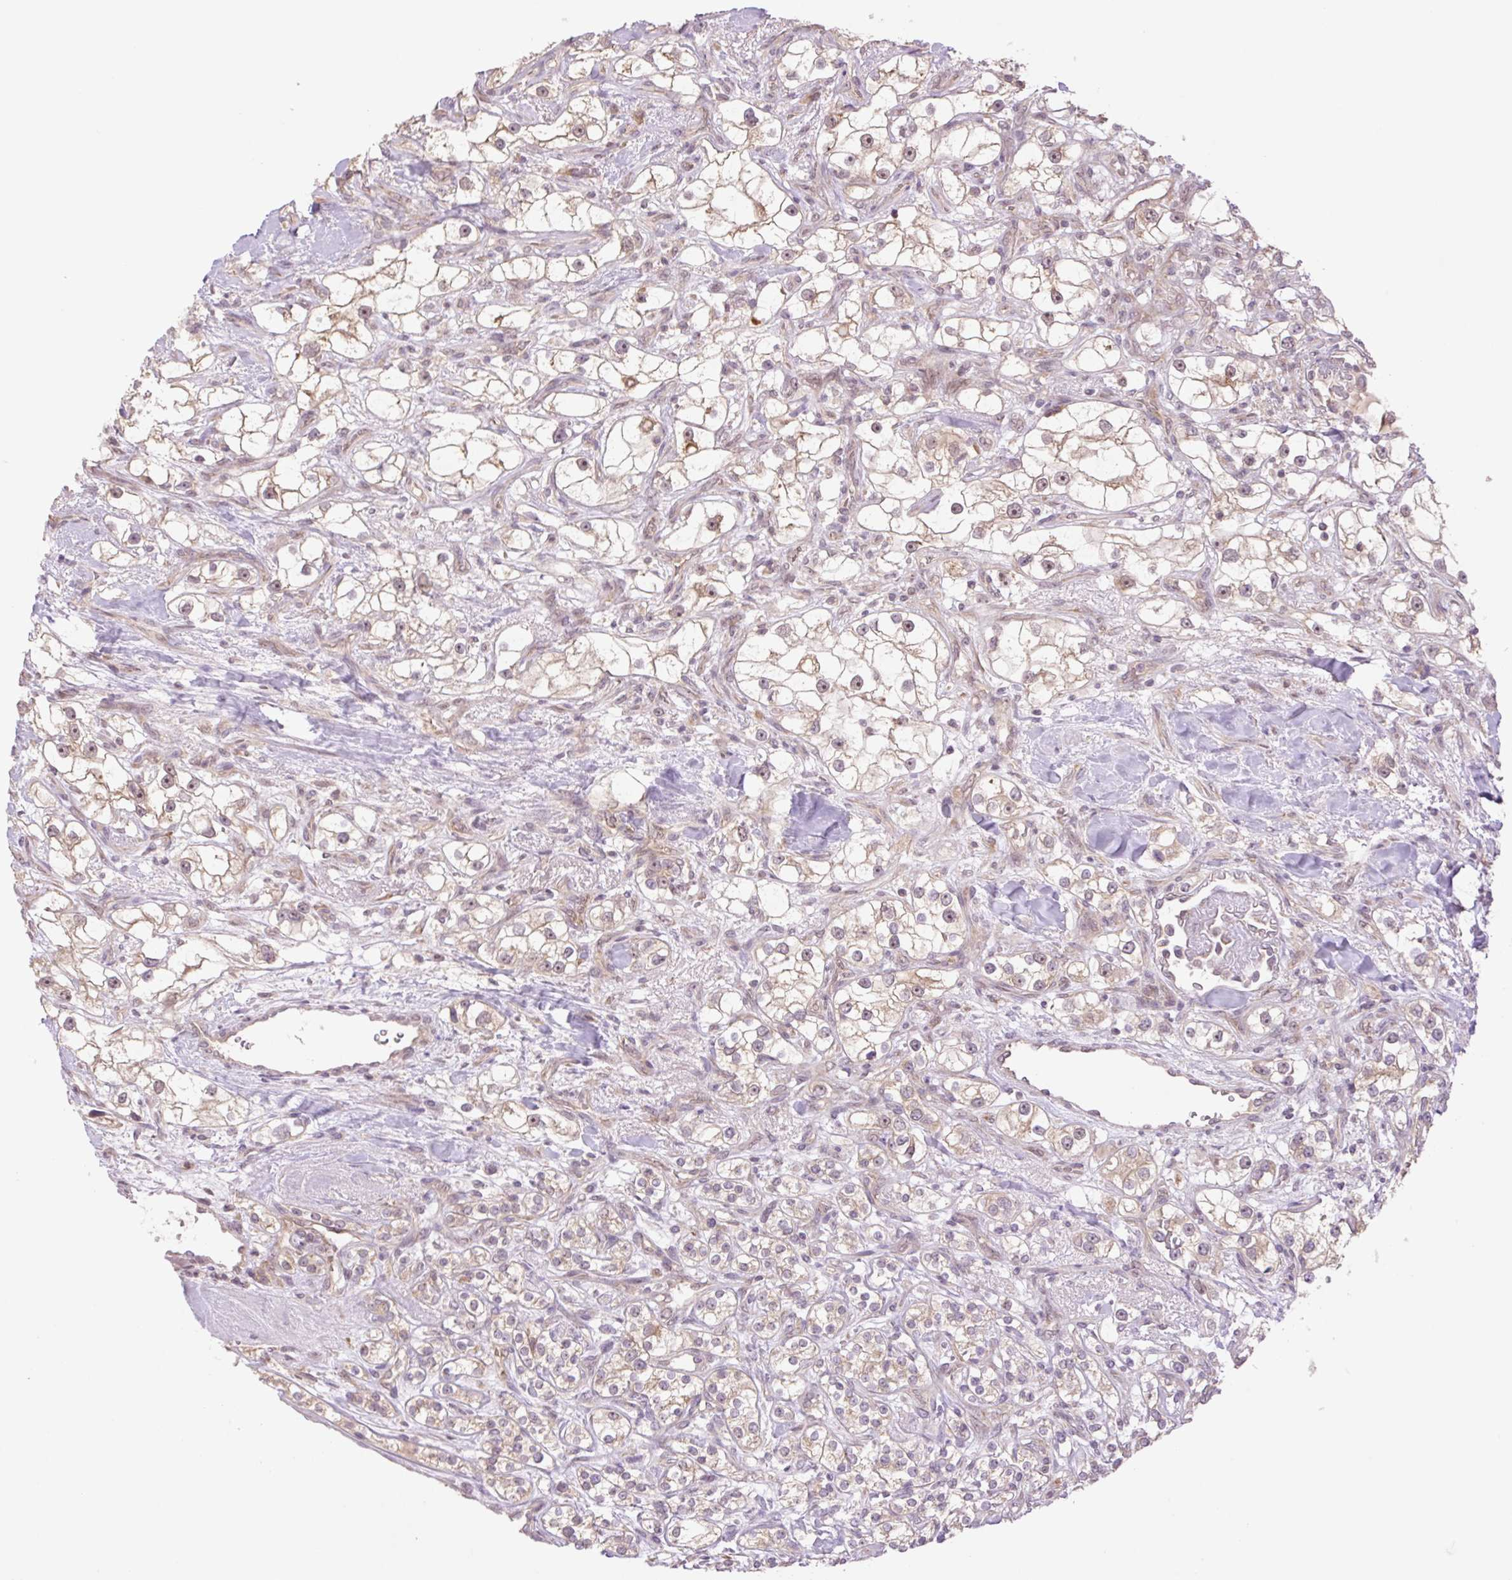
{"staining": {"intensity": "weak", "quantity": "25%-75%", "location": "cytoplasmic/membranous,nuclear"}, "tissue": "renal cancer", "cell_type": "Tumor cells", "image_type": "cancer", "snomed": [{"axis": "morphology", "description": "Adenocarcinoma, NOS"}, {"axis": "topography", "description": "Kidney"}], "caption": "IHC micrograph of neoplastic tissue: human renal cancer stained using immunohistochemistry (IHC) demonstrates low levels of weak protein expression localized specifically in the cytoplasmic/membranous and nuclear of tumor cells, appearing as a cytoplasmic/membranous and nuclear brown color.", "gene": "YJU2B", "patient": {"sex": "male", "age": 77}}